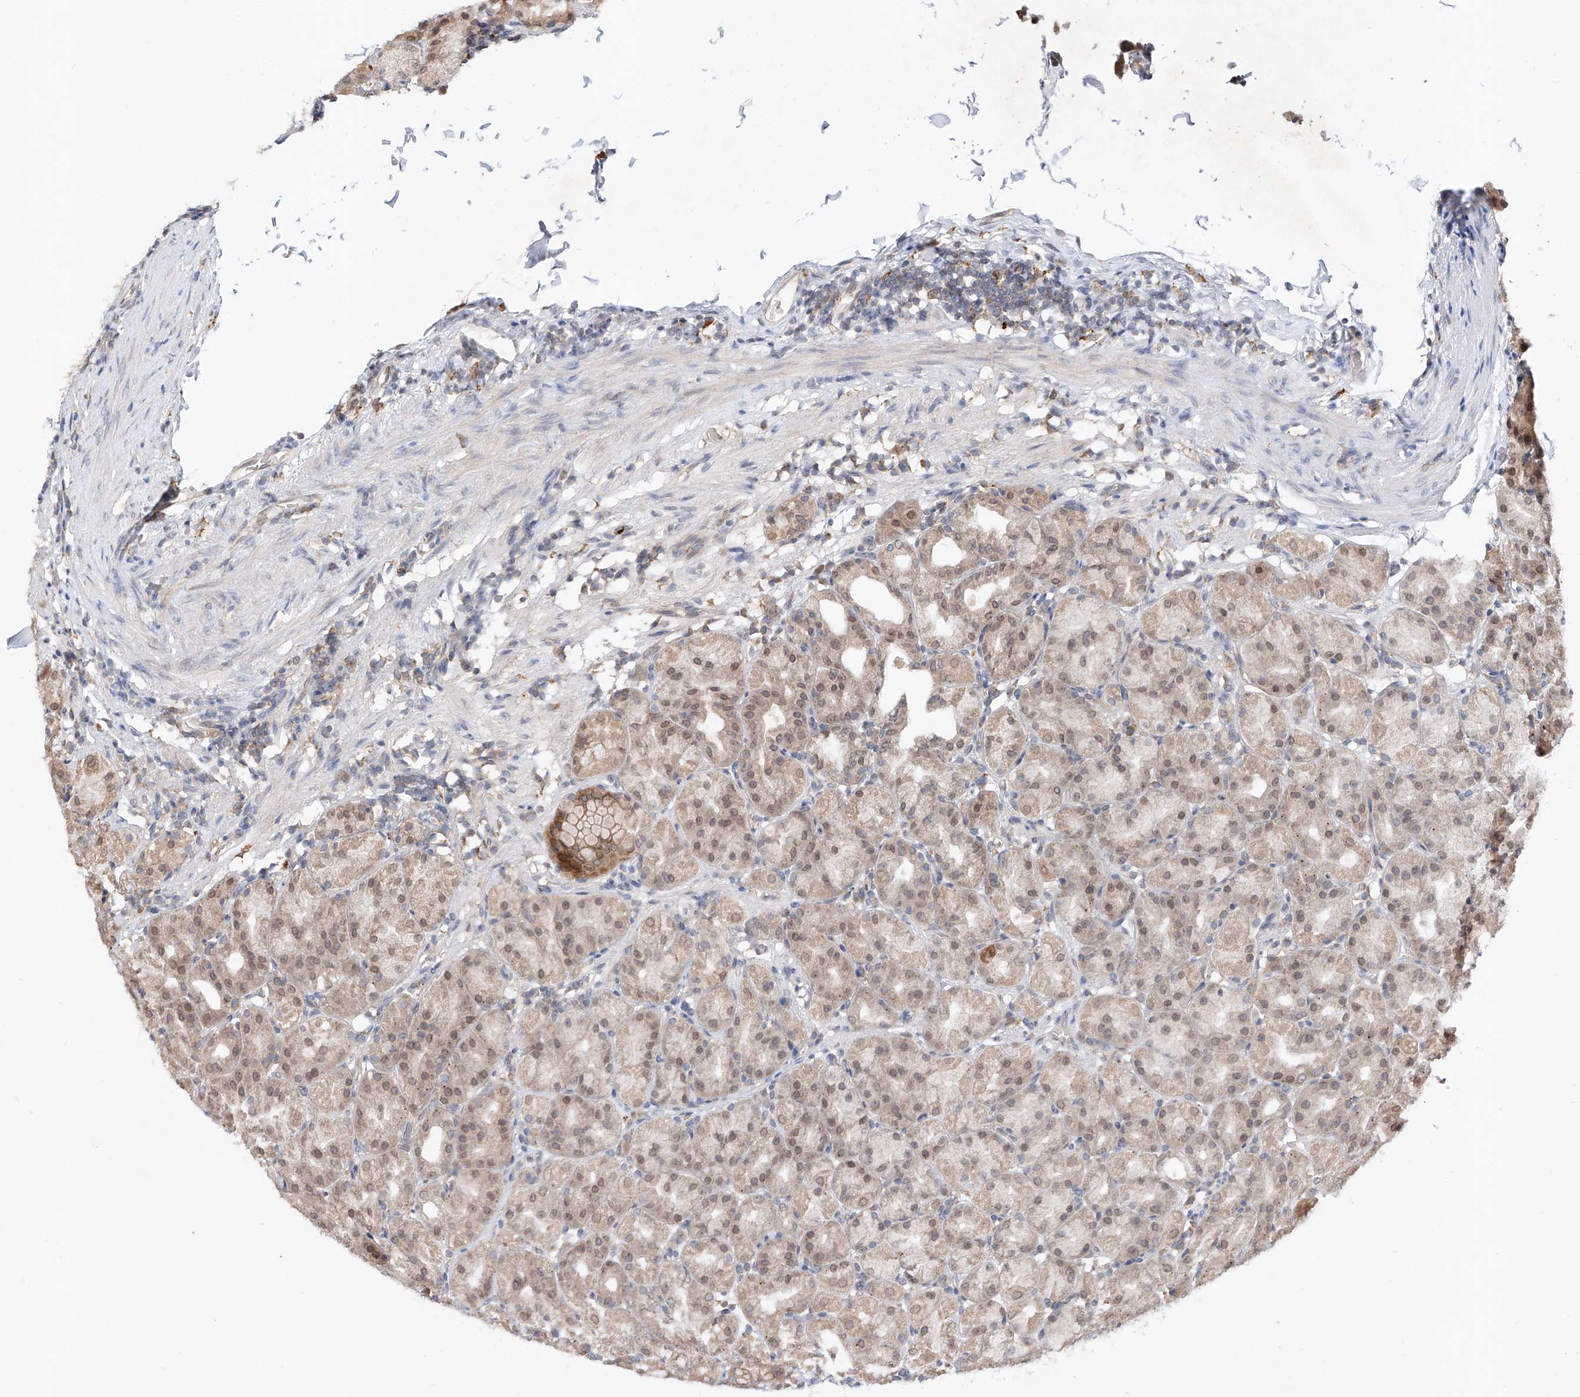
{"staining": {"intensity": "moderate", "quantity": ">75%", "location": "cytoplasmic/membranous,nuclear"}, "tissue": "stomach", "cell_type": "Glandular cells", "image_type": "normal", "snomed": [{"axis": "morphology", "description": "Normal tissue, NOS"}, {"axis": "topography", "description": "Stomach, upper"}], "caption": "Immunohistochemical staining of benign stomach exhibits moderate cytoplasmic/membranous,nuclear protein positivity in about >75% of glandular cells. (DAB (3,3'-diaminobenzidine) IHC, brown staining for protein, blue staining for nuclei).", "gene": "DIRAS3", "patient": {"sex": "male", "age": 68}}